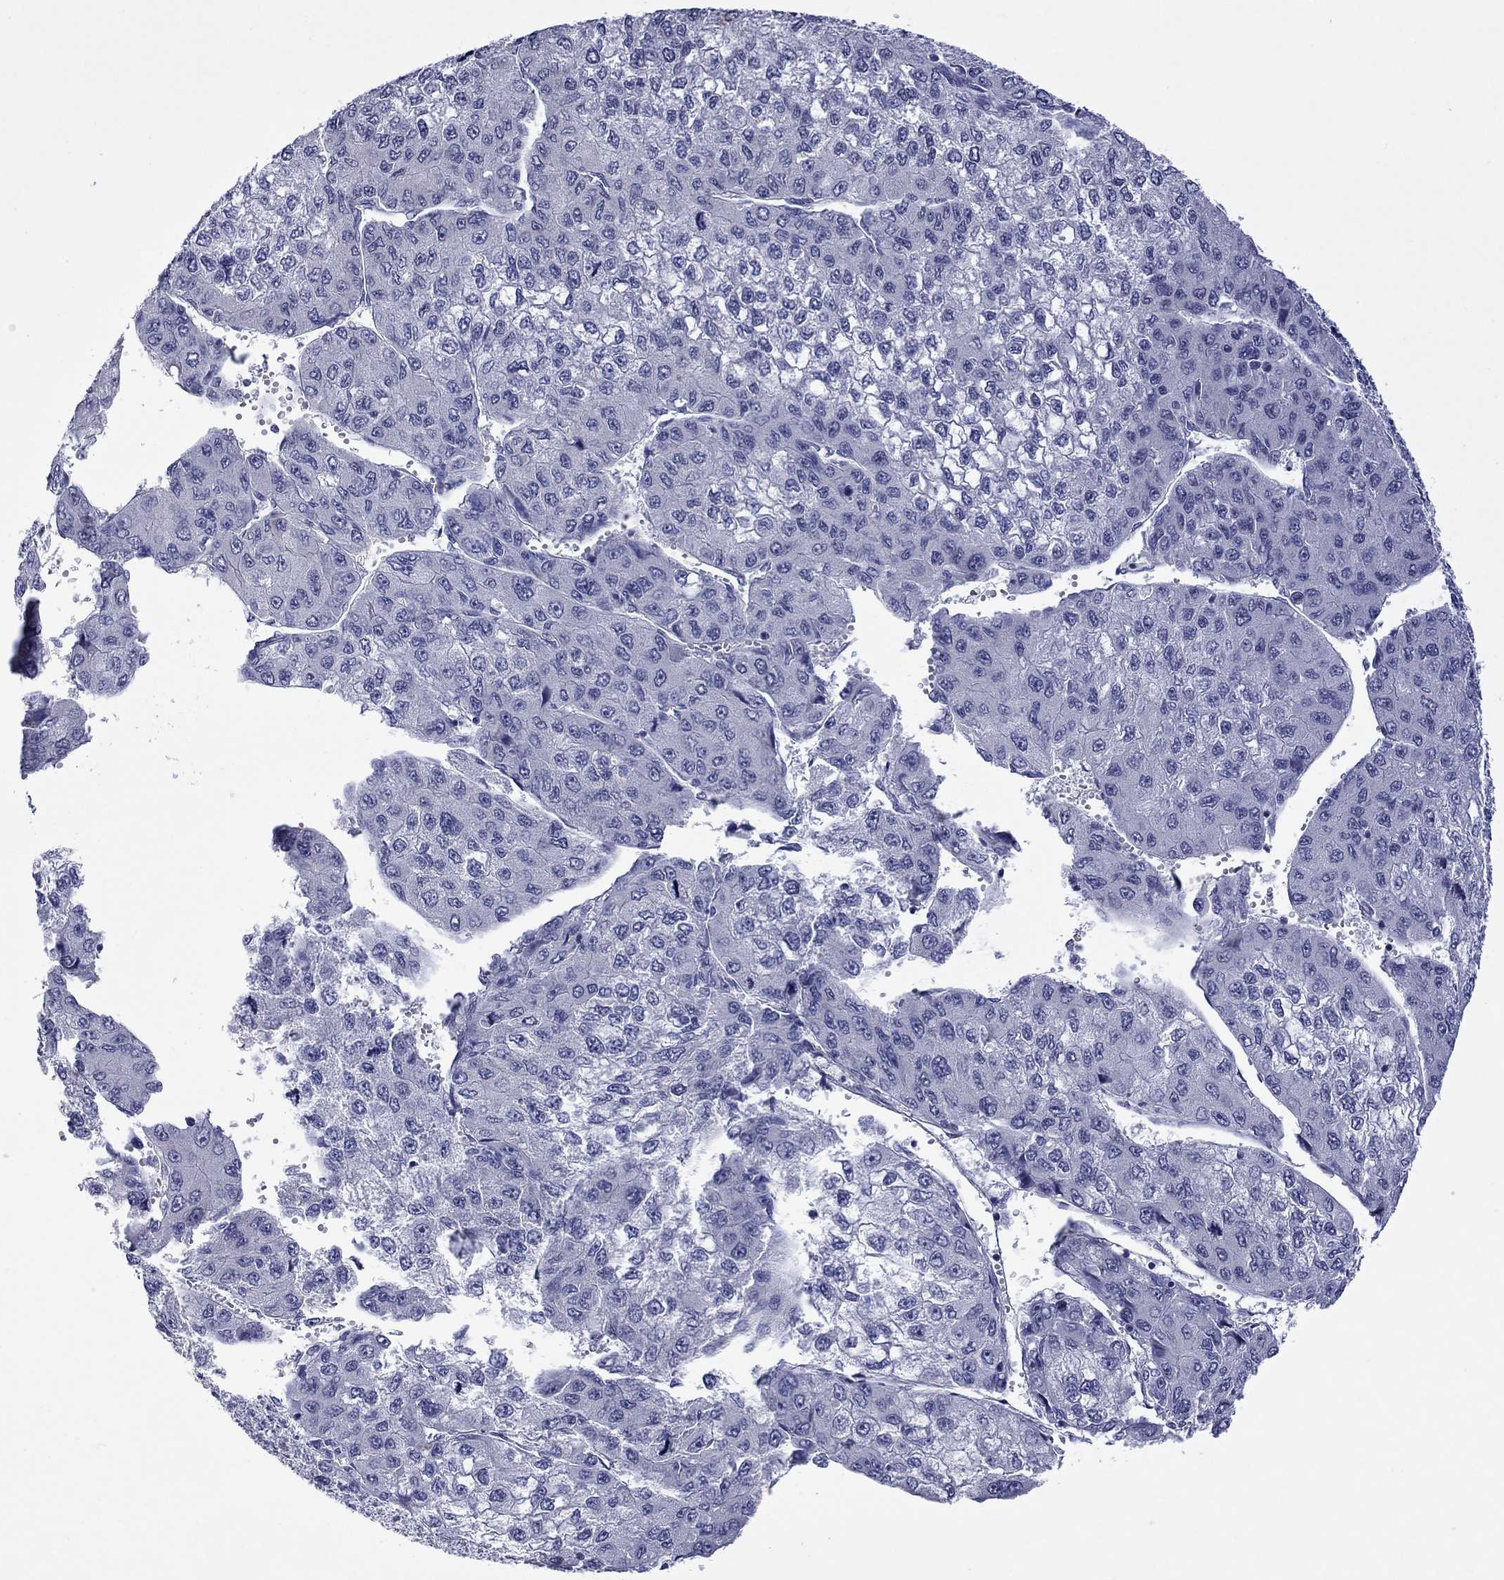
{"staining": {"intensity": "negative", "quantity": "none", "location": "none"}, "tissue": "liver cancer", "cell_type": "Tumor cells", "image_type": "cancer", "snomed": [{"axis": "morphology", "description": "Carcinoma, Hepatocellular, NOS"}, {"axis": "topography", "description": "Liver"}], "caption": "A high-resolution histopathology image shows immunohistochemistry staining of liver cancer, which displays no significant staining in tumor cells. (DAB immunohistochemistry, high magnification).", "gene": "CTNNBIP1", "patient": {"sex": "female", "age": 66}}